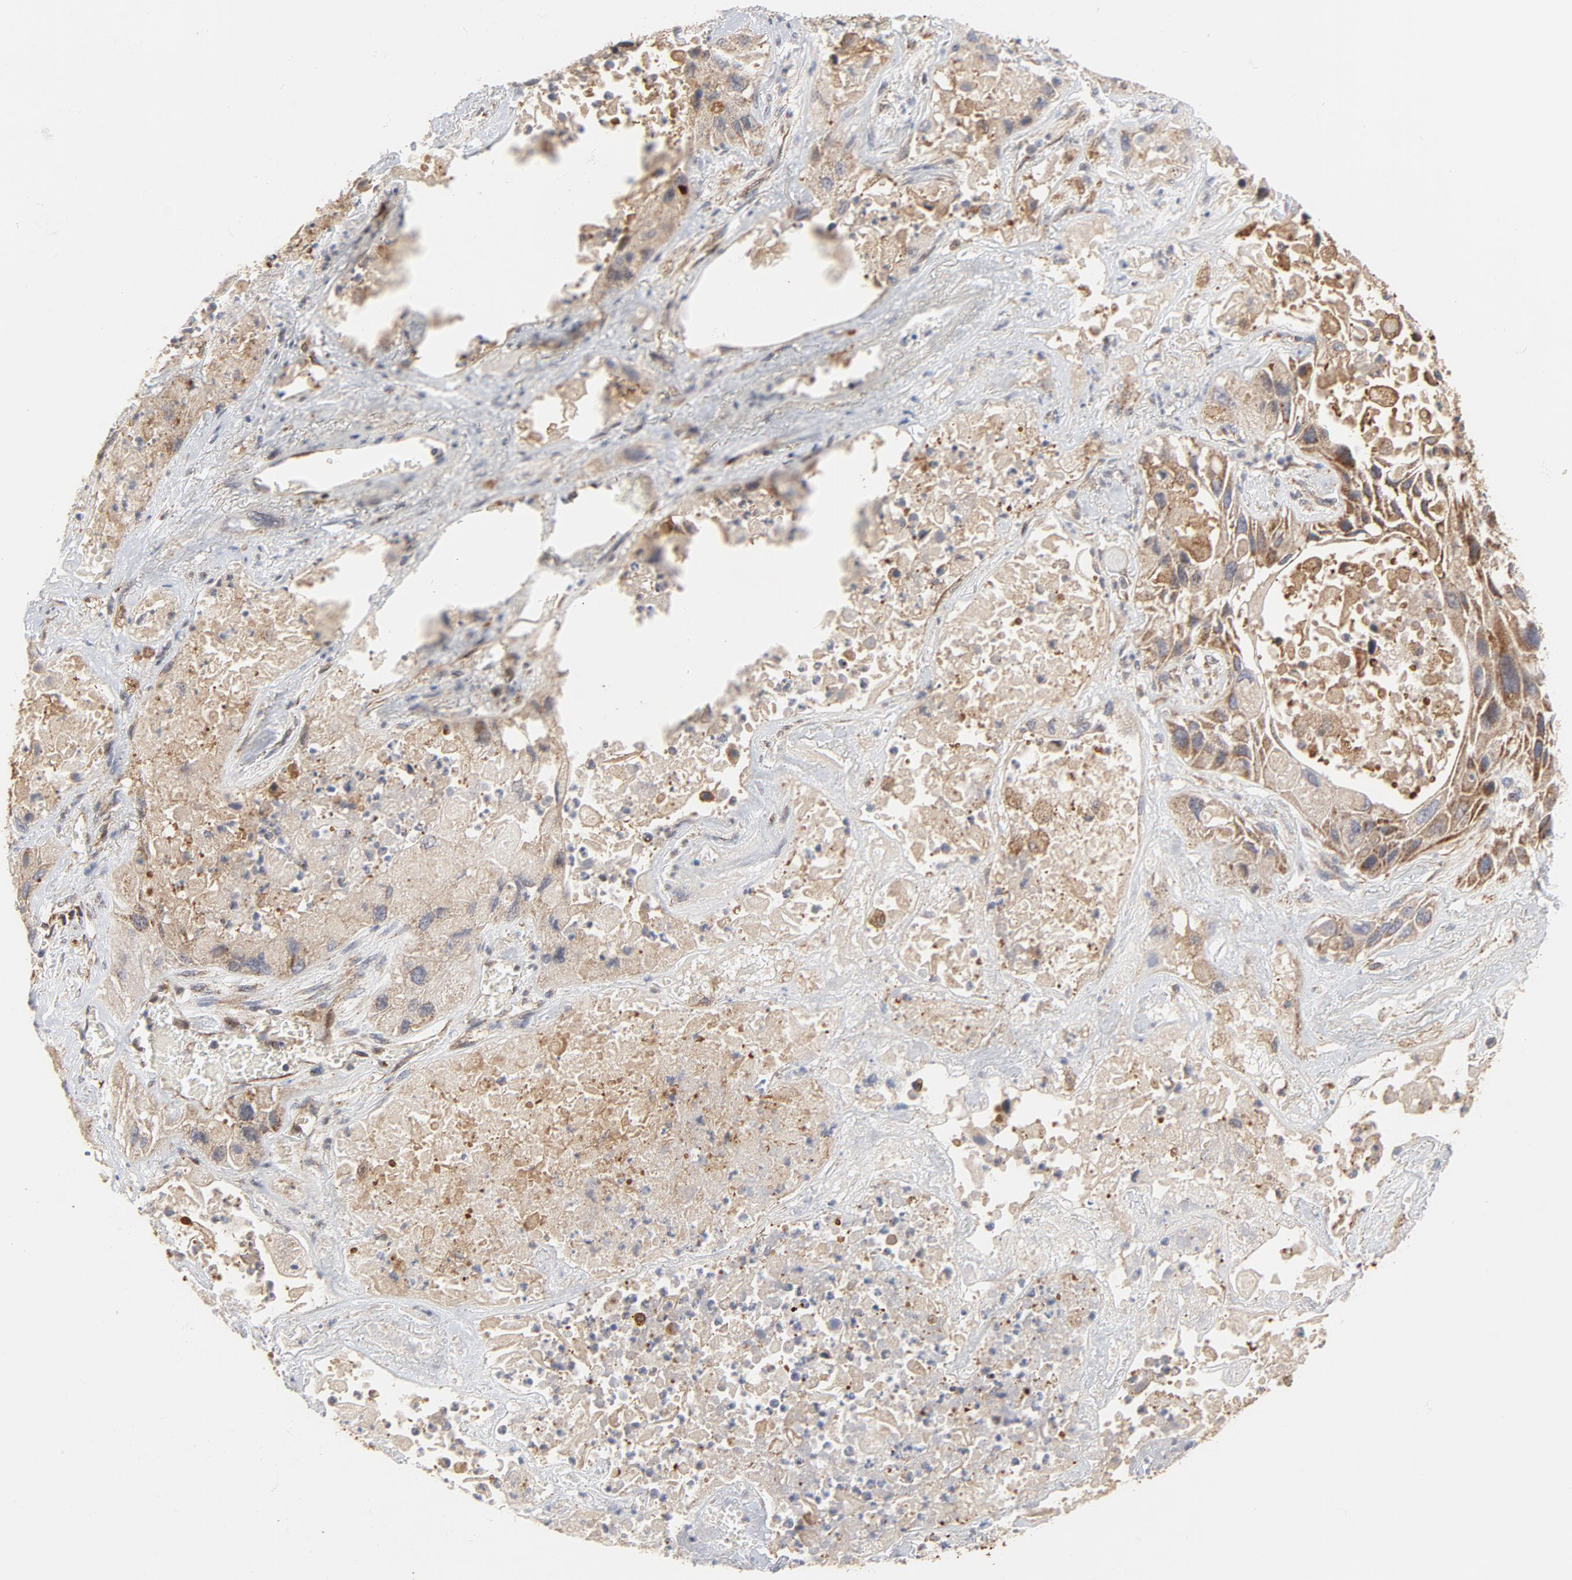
{"staining": {"intensity": "strong", "quantity": ">75%", "location": "cytoplasmic/membranous"}, "tissue": "lung cancer", "cell_type": "Tumor cells", "image_type": "cancer", "snomed": [{"axis": "morphology", "description": "Squamous cell carcinoma, NOS"}, {"axis": "topography", "description": "Lung"}], "caption": "Human lung cancer stained with a brown dye demonstrates strong cytoplasmic/membranous positive expression in approximately >75% of tumor cells.", "gene": "RAPGEF4", "patient": {"sex": "female", "age": 76}}